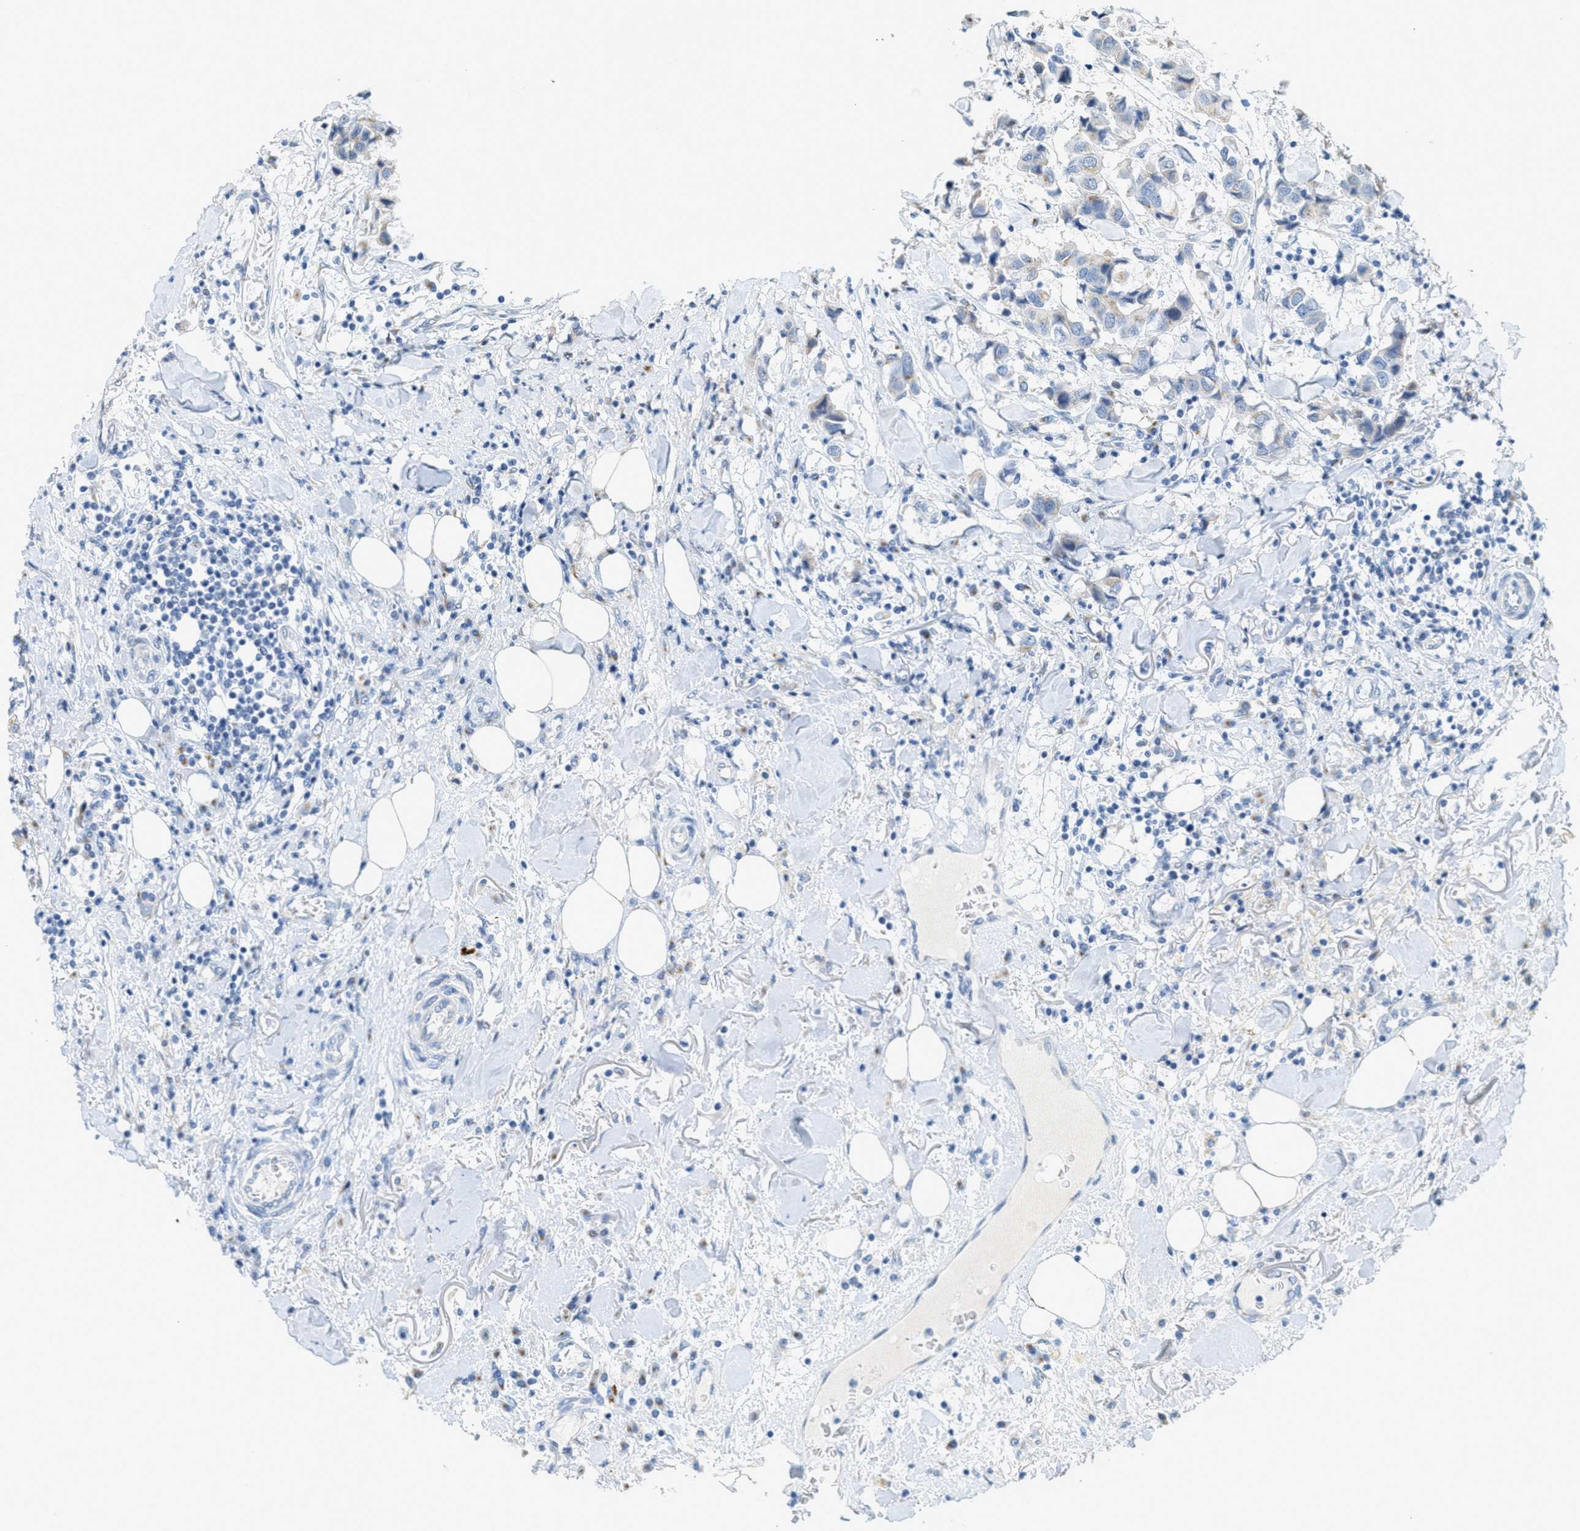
{"staining": {"intensity": "negative", "quantity": "none", "location": "none"}, "tissue": "breast cancer", "cell_type": "Tumor cells", "image_type": "cancer", "snomed": [{"axis": "morphology", "description": "Duct carcinoma"}, {"axis": "topography", "description": "Breast"}], "caption": "DAB immunohistochemical staining of human breast cancer (infiltrating ductal carcinoma) displays no significant positivity in tumor cells. (Brightfield microscopy of DAB immunohistochemistry (IHC) at high magnification).", "gene": "ZFPL1", "patient": {"sex": "female", "age": 80}}